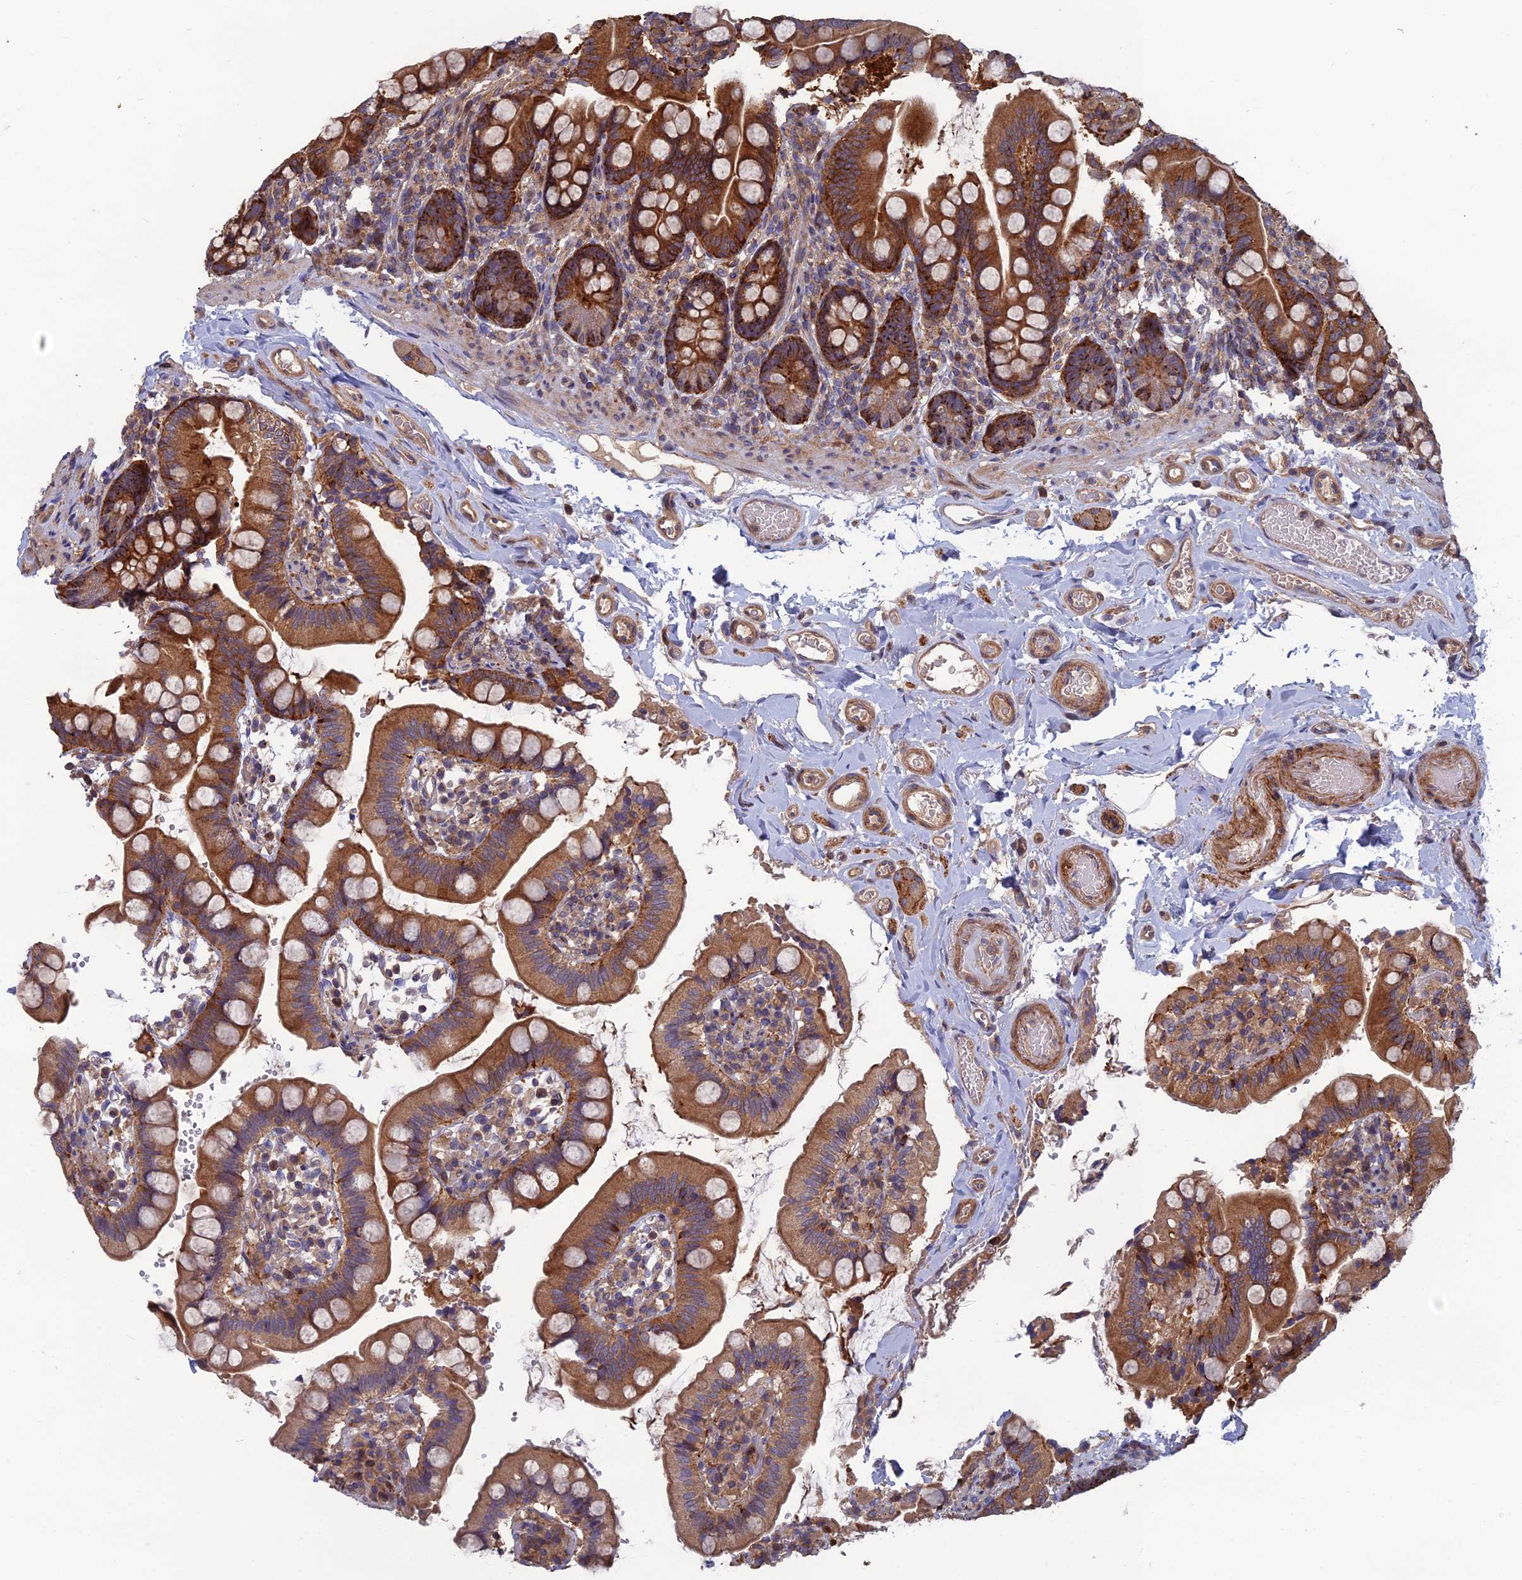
{"staining": {"intensity": "strong", "quantity": ">75%", "location": "cytoplasmic/membranous"}, "tissue": "small intestine", "cell_type": "Glandular cells", "image_type": "normal", "snomed": [{"axis": "morphology", "description": "Normal tissue, NOS"}, {"axis": "topography", "description": "Small intestine"}], "caption": "Small intestine stained with immunohistochemistry shows strong cytoplasmic/membranous positivity in approximately >75% of glandular cells. Immunohistochemistry (ihc) stains the protein of interest in brown and the nuclei are stained blue.", "gene": "C15orf62", "patient": {"sex": "female", "age": 64}}